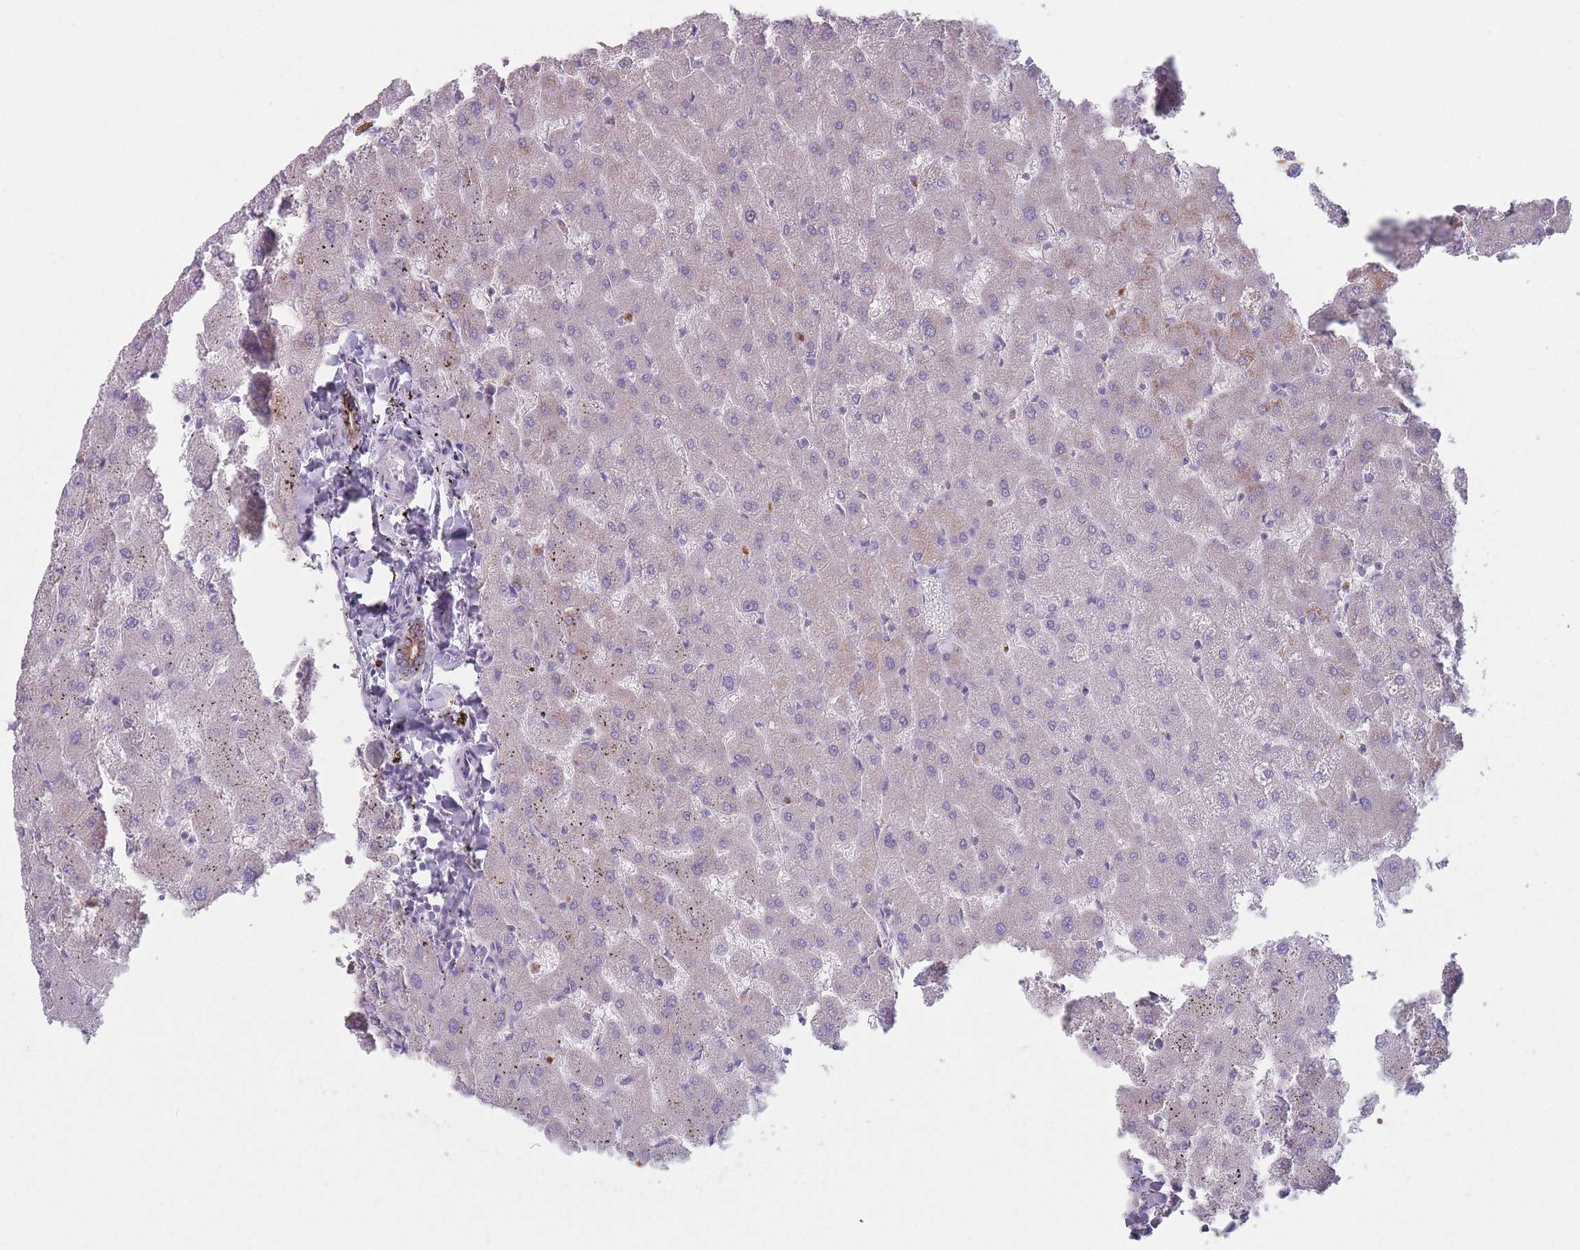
{"staining": {"intensity": "strong", "quantity": ">75%", "location": "cytoplasmic/membranous"}, "tissue": "liver", "cell_type": "Cholangiocytes", "image_type": "normal", "snomed": [{"axis": "morphology", "description": "Normal tissue, NOS"}, {"axis": "topography", "description": "Liver"}], "caption": "An image of liver stained for a protein displays strong cytoplasmic/membranous brown staining in cholangiocytes. The staining was performed using DAB (3,3'-diaminobenzidine), with brown indicating positive protein expression. Nuclei are stained blue with hematoxylin.", "gene": "HSBP1L1", "patient": {"sex": "female", "age": 63}}